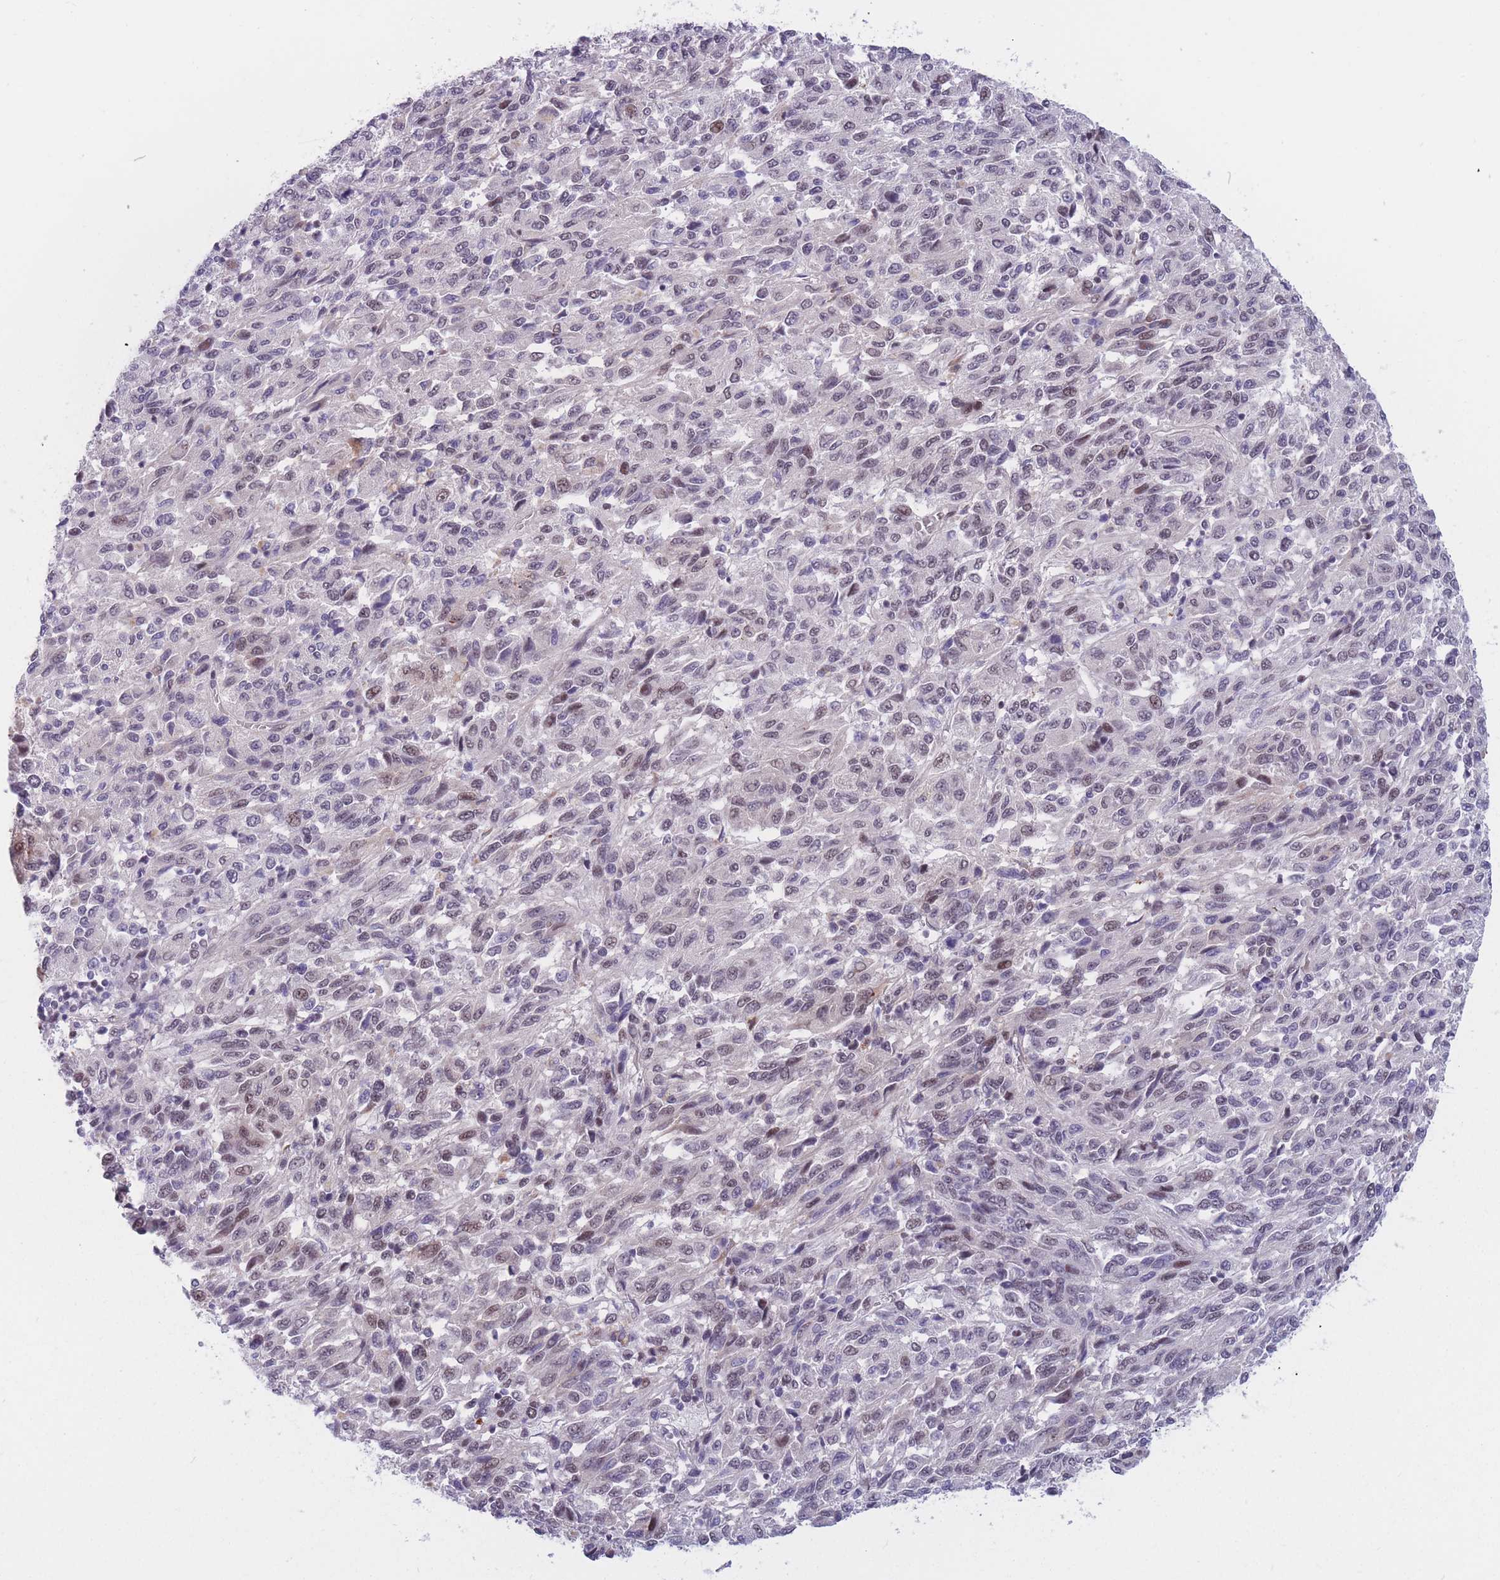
{"staining": {"intensity": "negative", "quantity": "none", "location": "none"}, "tissue": "melanoma", "cell_type": "Tumor cells", "image_type": "cancer", "snomed": [{"axis": "morphology", "description": "Malignant melanoma, Metastatic site"}, {"axis": "topography", "description": "Lung"}], "caption": "This histopathology image is of melanoma stained with IHC to label a protein in brown with the nuclei are counter-stained blue. There is no staining in tumor cells.", "gene": "BCL9L", "patient": {"sex": "male", "age": 64}}